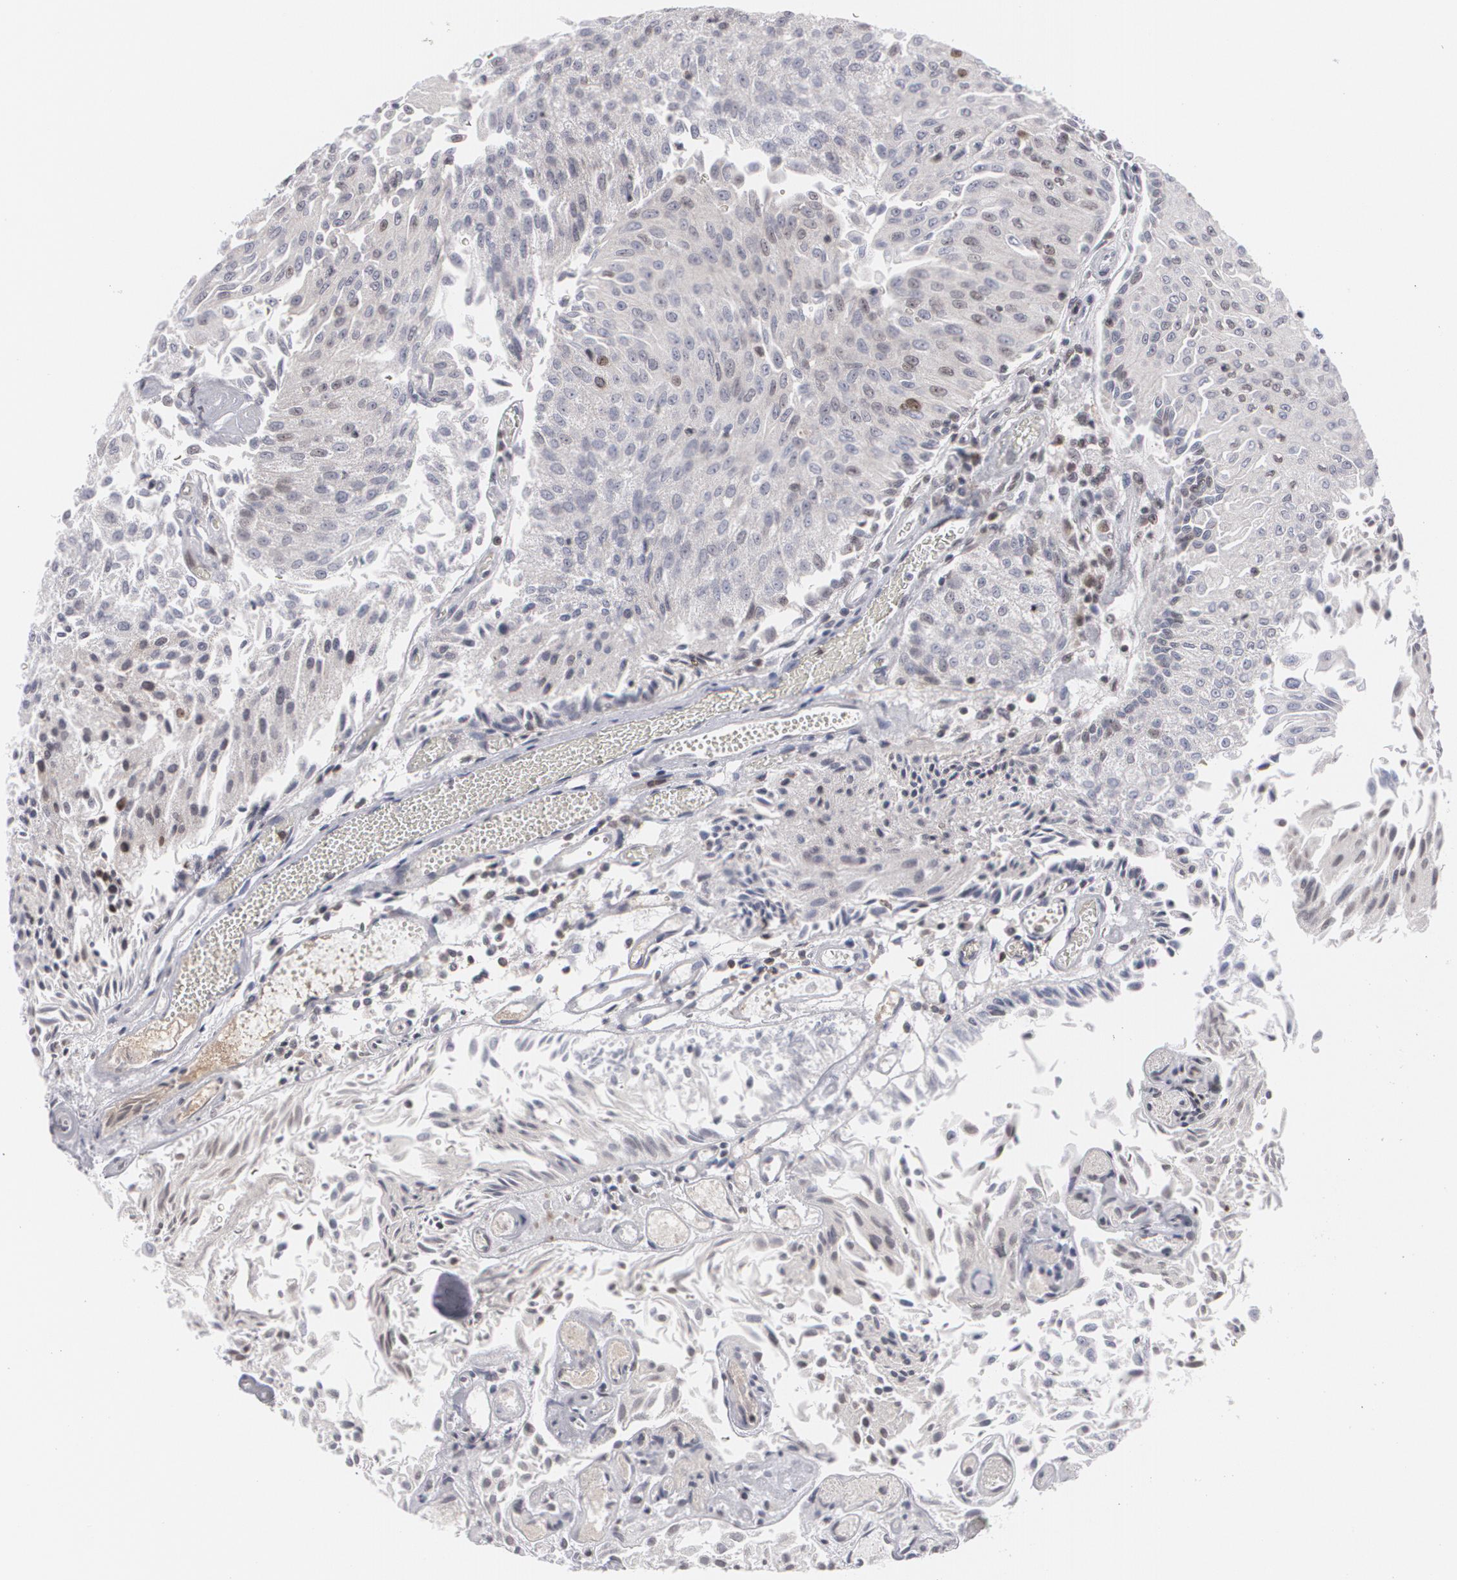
{"staining": {"intensity": "negative", "quantity": "none", "location": "none"}, "tissue": "urothelial cancer", "cell_type": "Tumor cells", "image_type": "cancer", "snomed": [{"axis": "morphology", "description": "Urothelial carcinoma, Low grade"}, {"axis": "topography", "description": "Urinary bladder"}], "caption": "Tumor cells are negative for brown protein staining in urothelial carcinoma (low-grade). (DAB immunohistochemistry visualized using brightfield microscopy, high magnification).", "gene": "MCL1", "patient": {"sex": "male", "age": 86}}